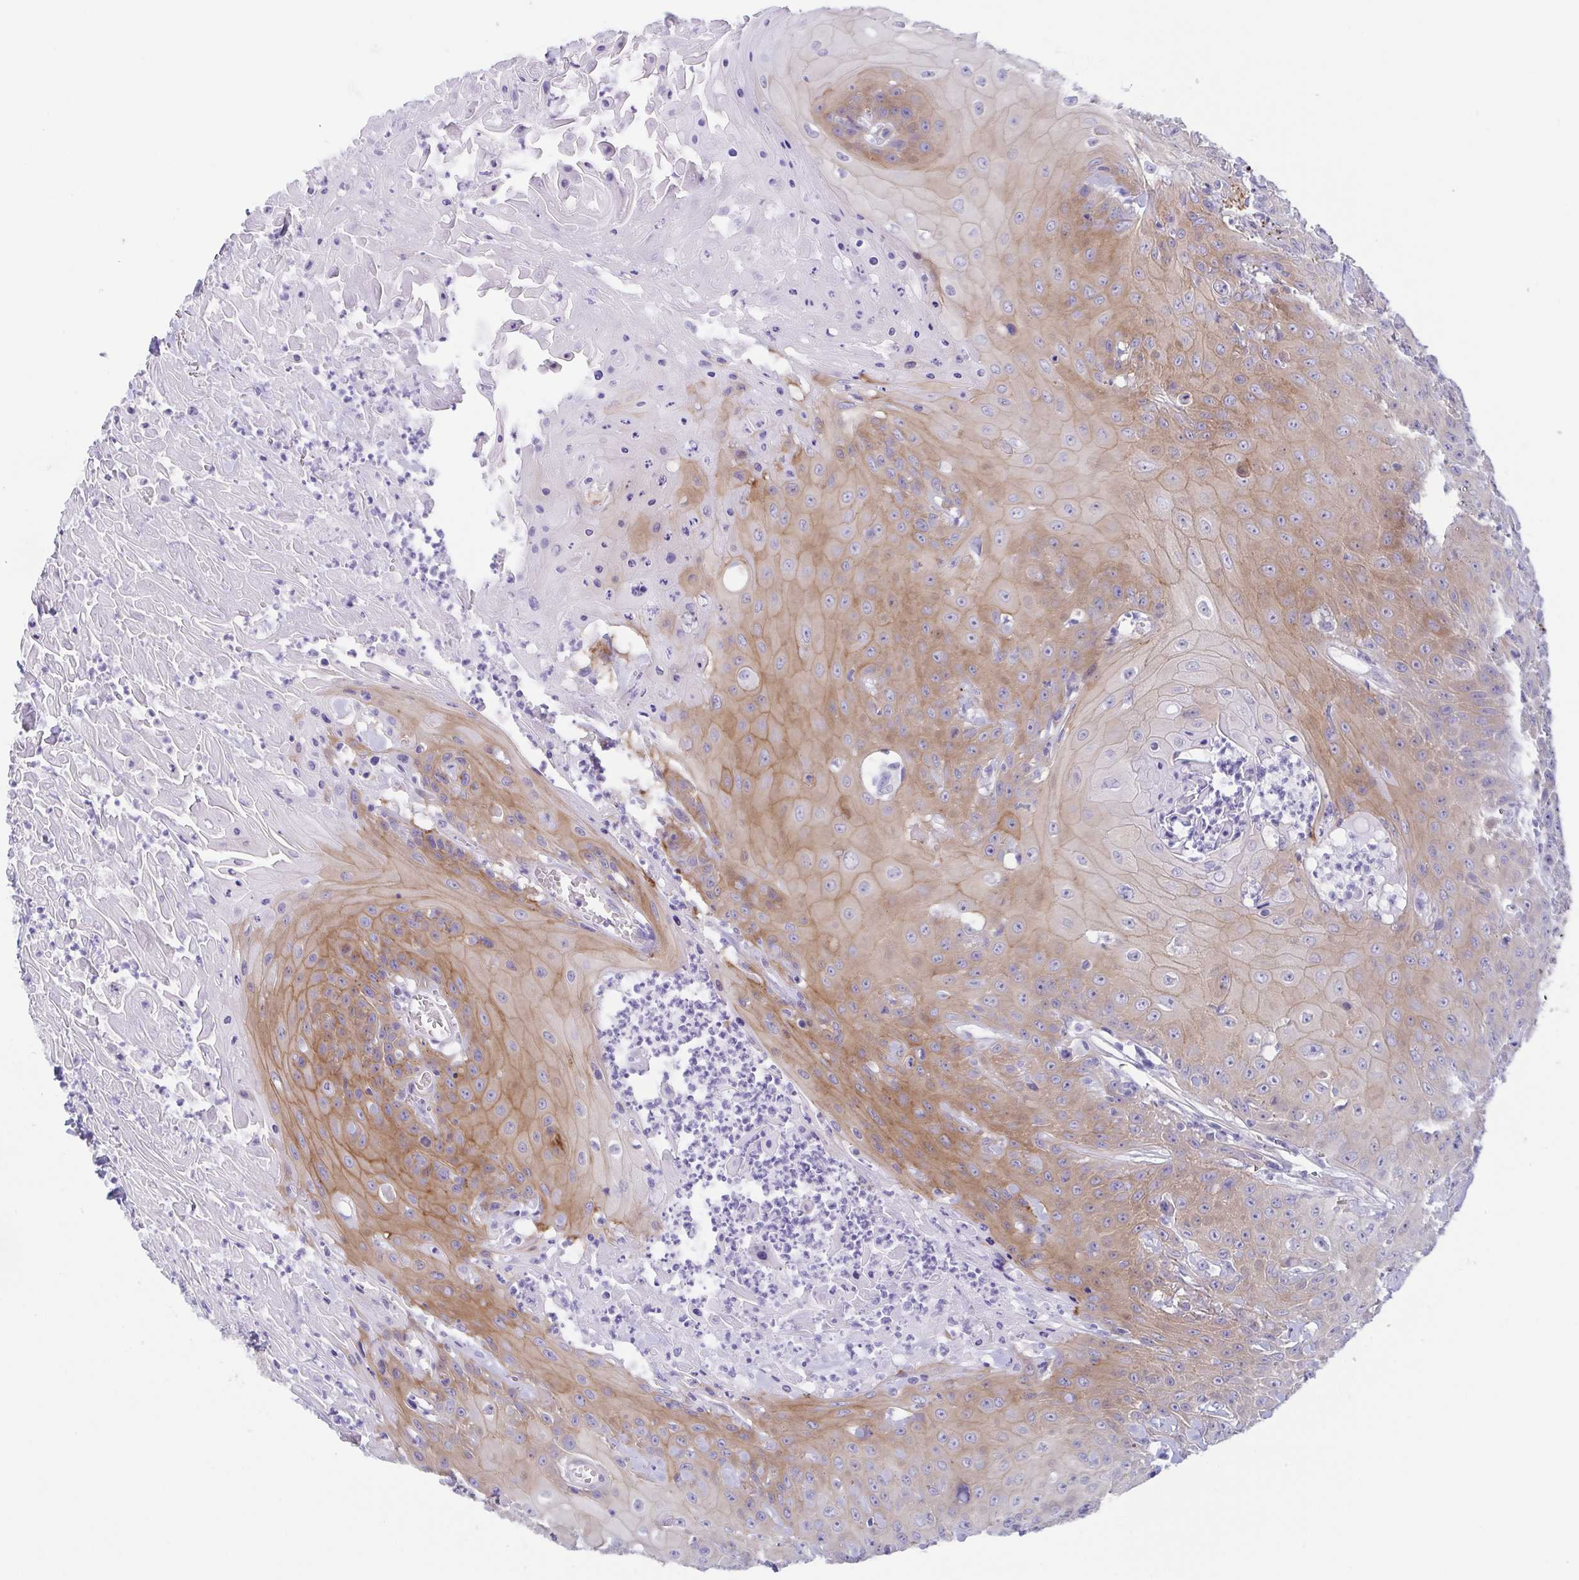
{"staining": {"intensity": "weak", "quantity": ">75%", "location": "cytoplasmic/membranous"}, "tissue": "head and neck cancer", "cell_type": "Tumor cells", "image_type": "cancer", "snomed": [{"axis": "morphology", "description": "Squamous cell carcinoma, NOS"}, {"axis": "topography", "description": "Skin"}, {"axis": "topography", "description": "Head-Neck"}], "caption": "A low amount of weak cytoplasmic/membranous staining is seen in about >75% of tumor cells in head and neck squamous cell carcinoma tissue.", "gene": "DYNC1I1", "patient": {"sex": "male", "age": 80}}